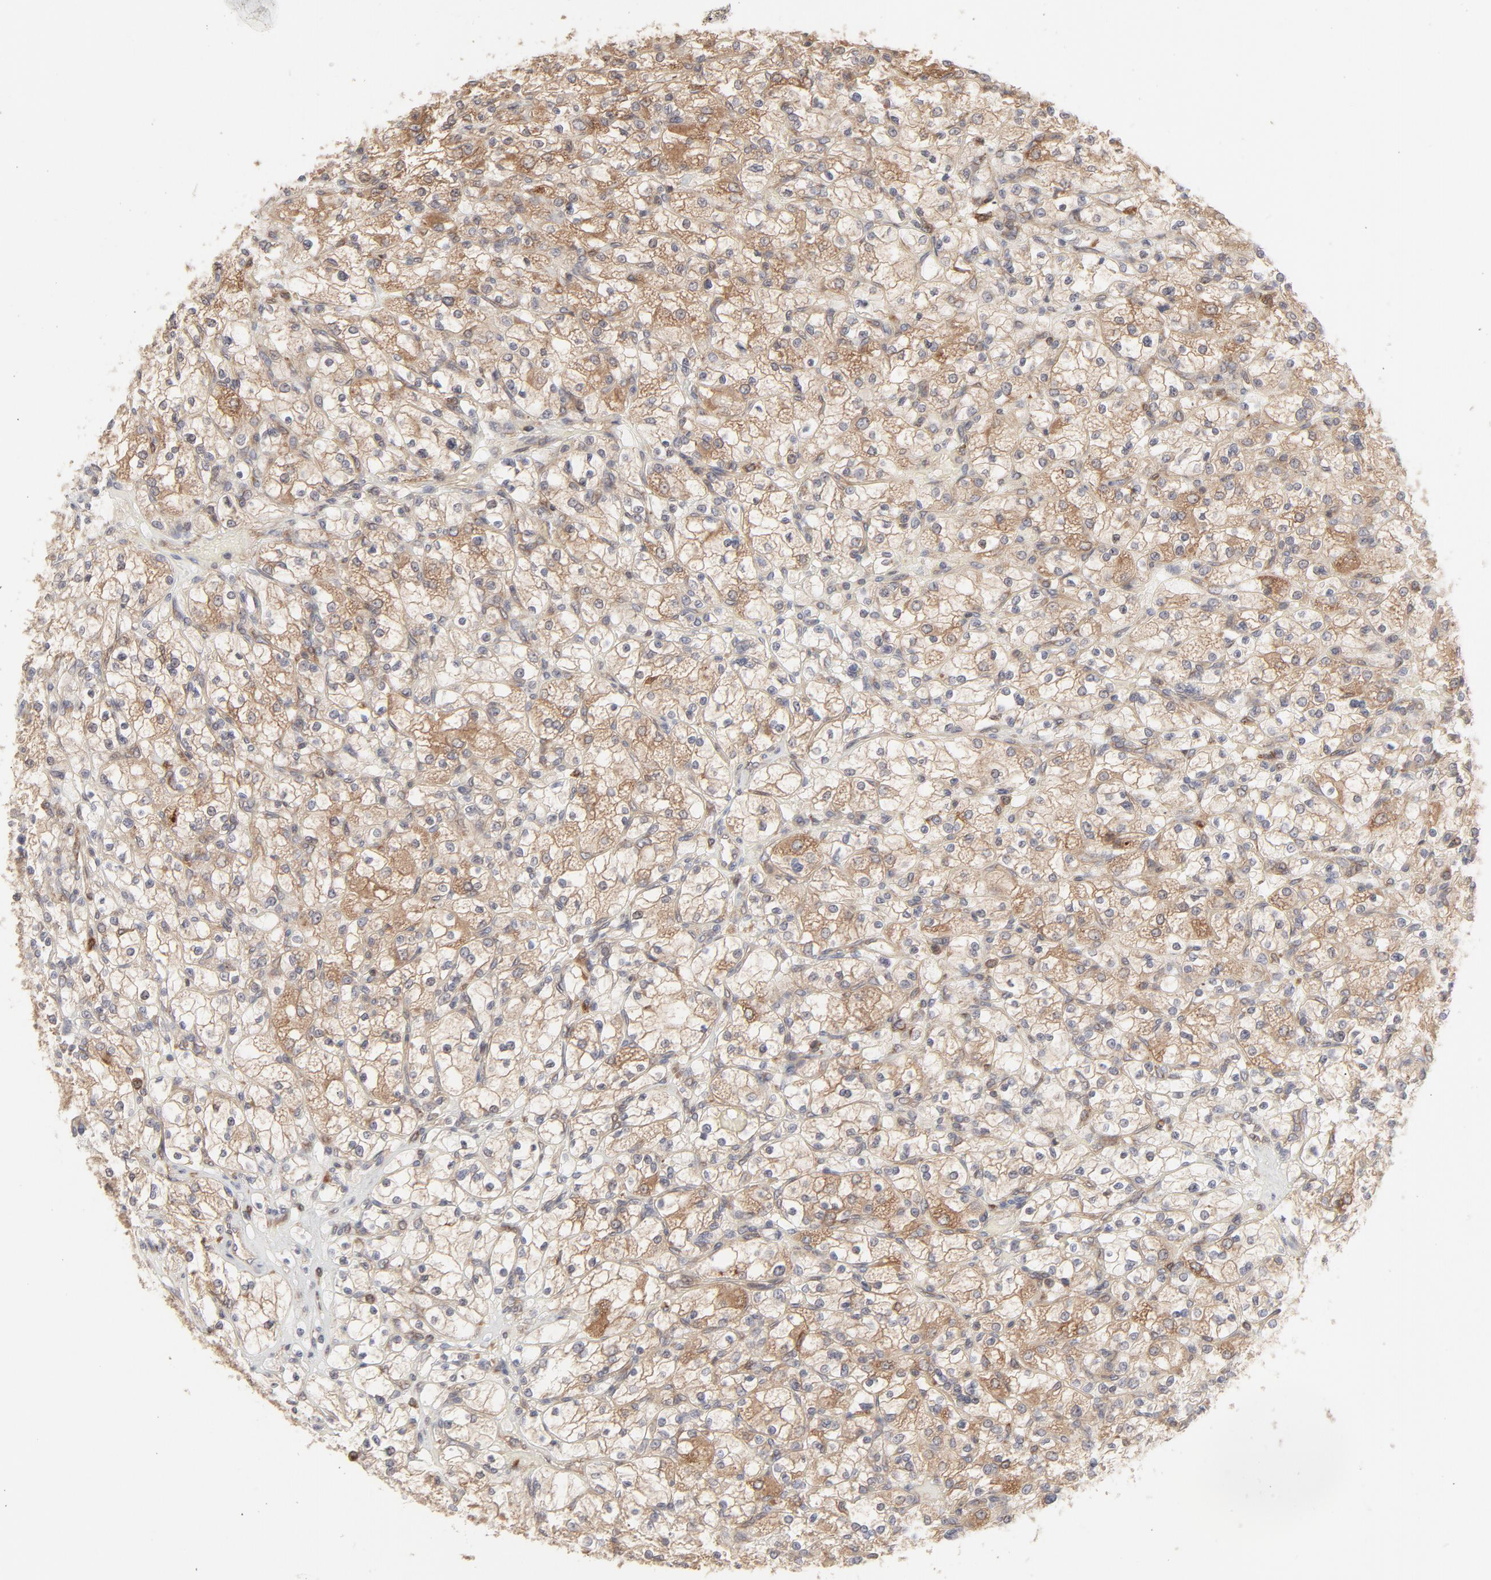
{"staining": {"intensity": "weak", "quantity": "25%-75%", "location": "cytoplasmic/membranous"}, "tissue": "renal cancer", "cell_type": "Tumor cells", "image_type": "cancer", "snomed": [{"axis": "morphology", "description": "Adenocarcinoma, NOS"}, {"axis": "topography", "description": "Kidney"}], "caption": "Weak cytoplasmic/membranous positivity for a protein is present in about 25%-75% of tumor cells of renal cancer (adenocarcinoma) using immunohistochemistry (IHC).", "gene": "RAB5C", "patient": {"sex": "female", "age": 83}}